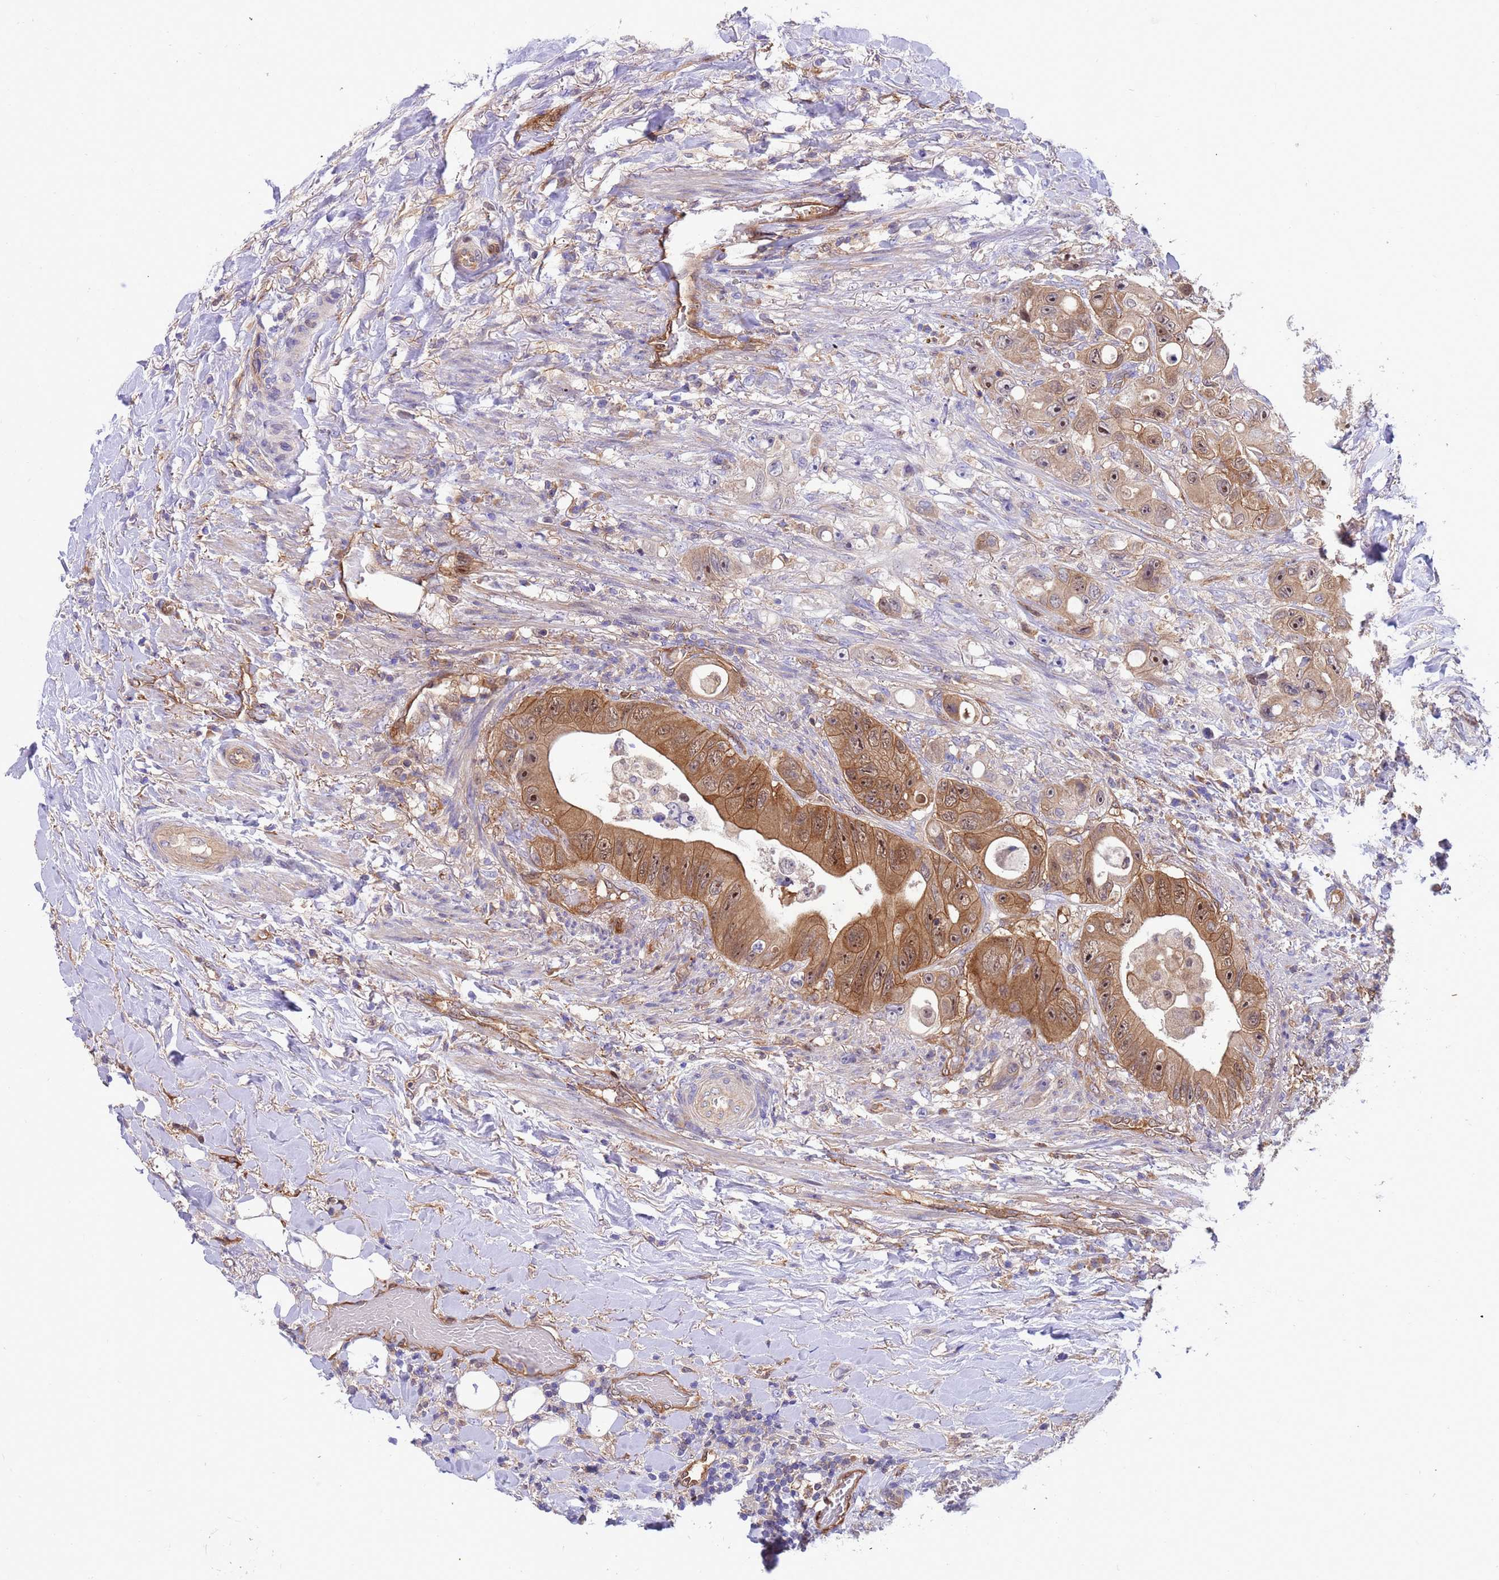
{"staining": {"intensity": "moderate", "quantity": ">75%", "location": "cytoplasmic/membranous,nuclear"}, "tissue": "colorectal cancer", "cell_type": "Tumor cells", "image_type": "cancer", "snomed": [{"axis": "morphology", "description": "Adenocarcinoma, NOS"}, {"axis": "topography", "description": "Colon"}], "caption": "The histopathology image displays staining of colorectal cancer, revealing moderate cytoplasmic/membranous and nuclear protein expression (brown color) within tumor cells.", "gene": "FOXRED1", "patient": {"sex": "female", "age": 46}}